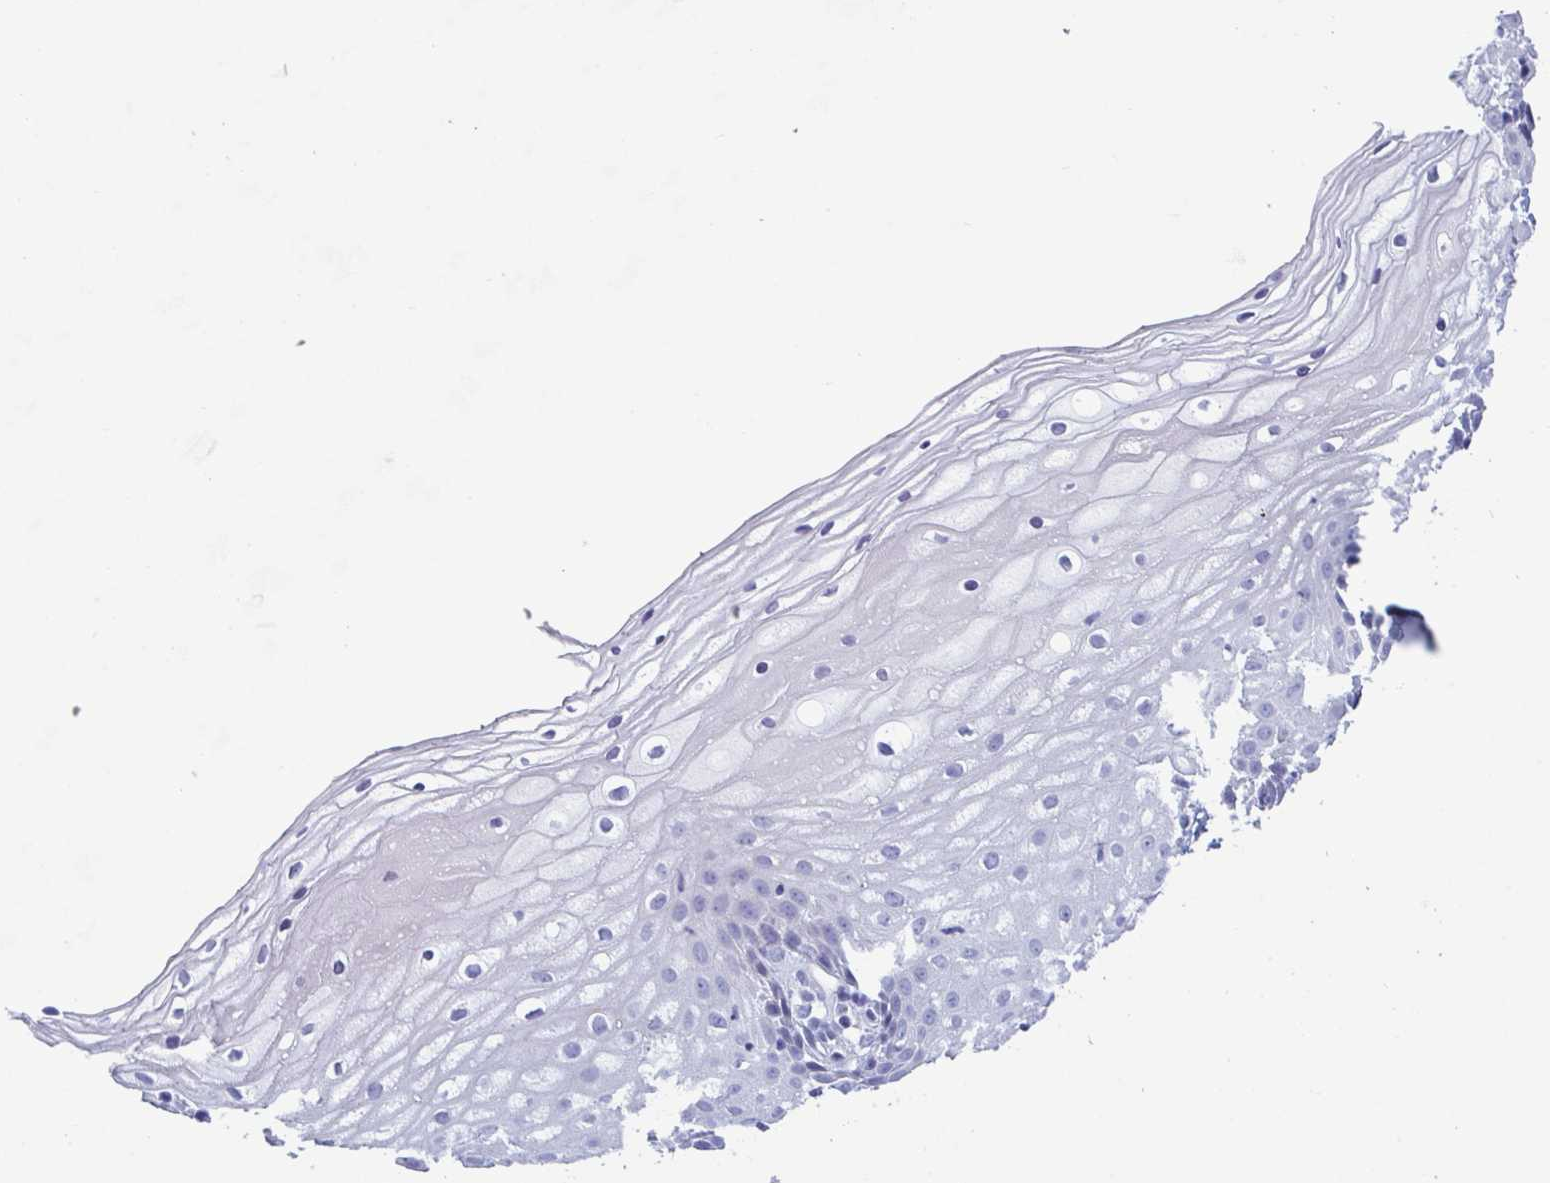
{"staining": {"intensity": "moderate", "quantity": ">75%", "location": "cytoplasmic/membranous"}, "tissue": "cervix", "cell_type": "Glandular cells", "image_type": "normal", "snomed": [{"axis": "morphology", "description": "Normal tissue, NOS"}, {"axis": "topography", "description": "Cervix"}], "caption": "A medium amount of moderate cytoplasmic/membranous staining is appreciated in about >75% of glandular cells in unremarkable cervix.", "gene": "TAS2R38", "patient": {"sex": "female", "age": 36}}